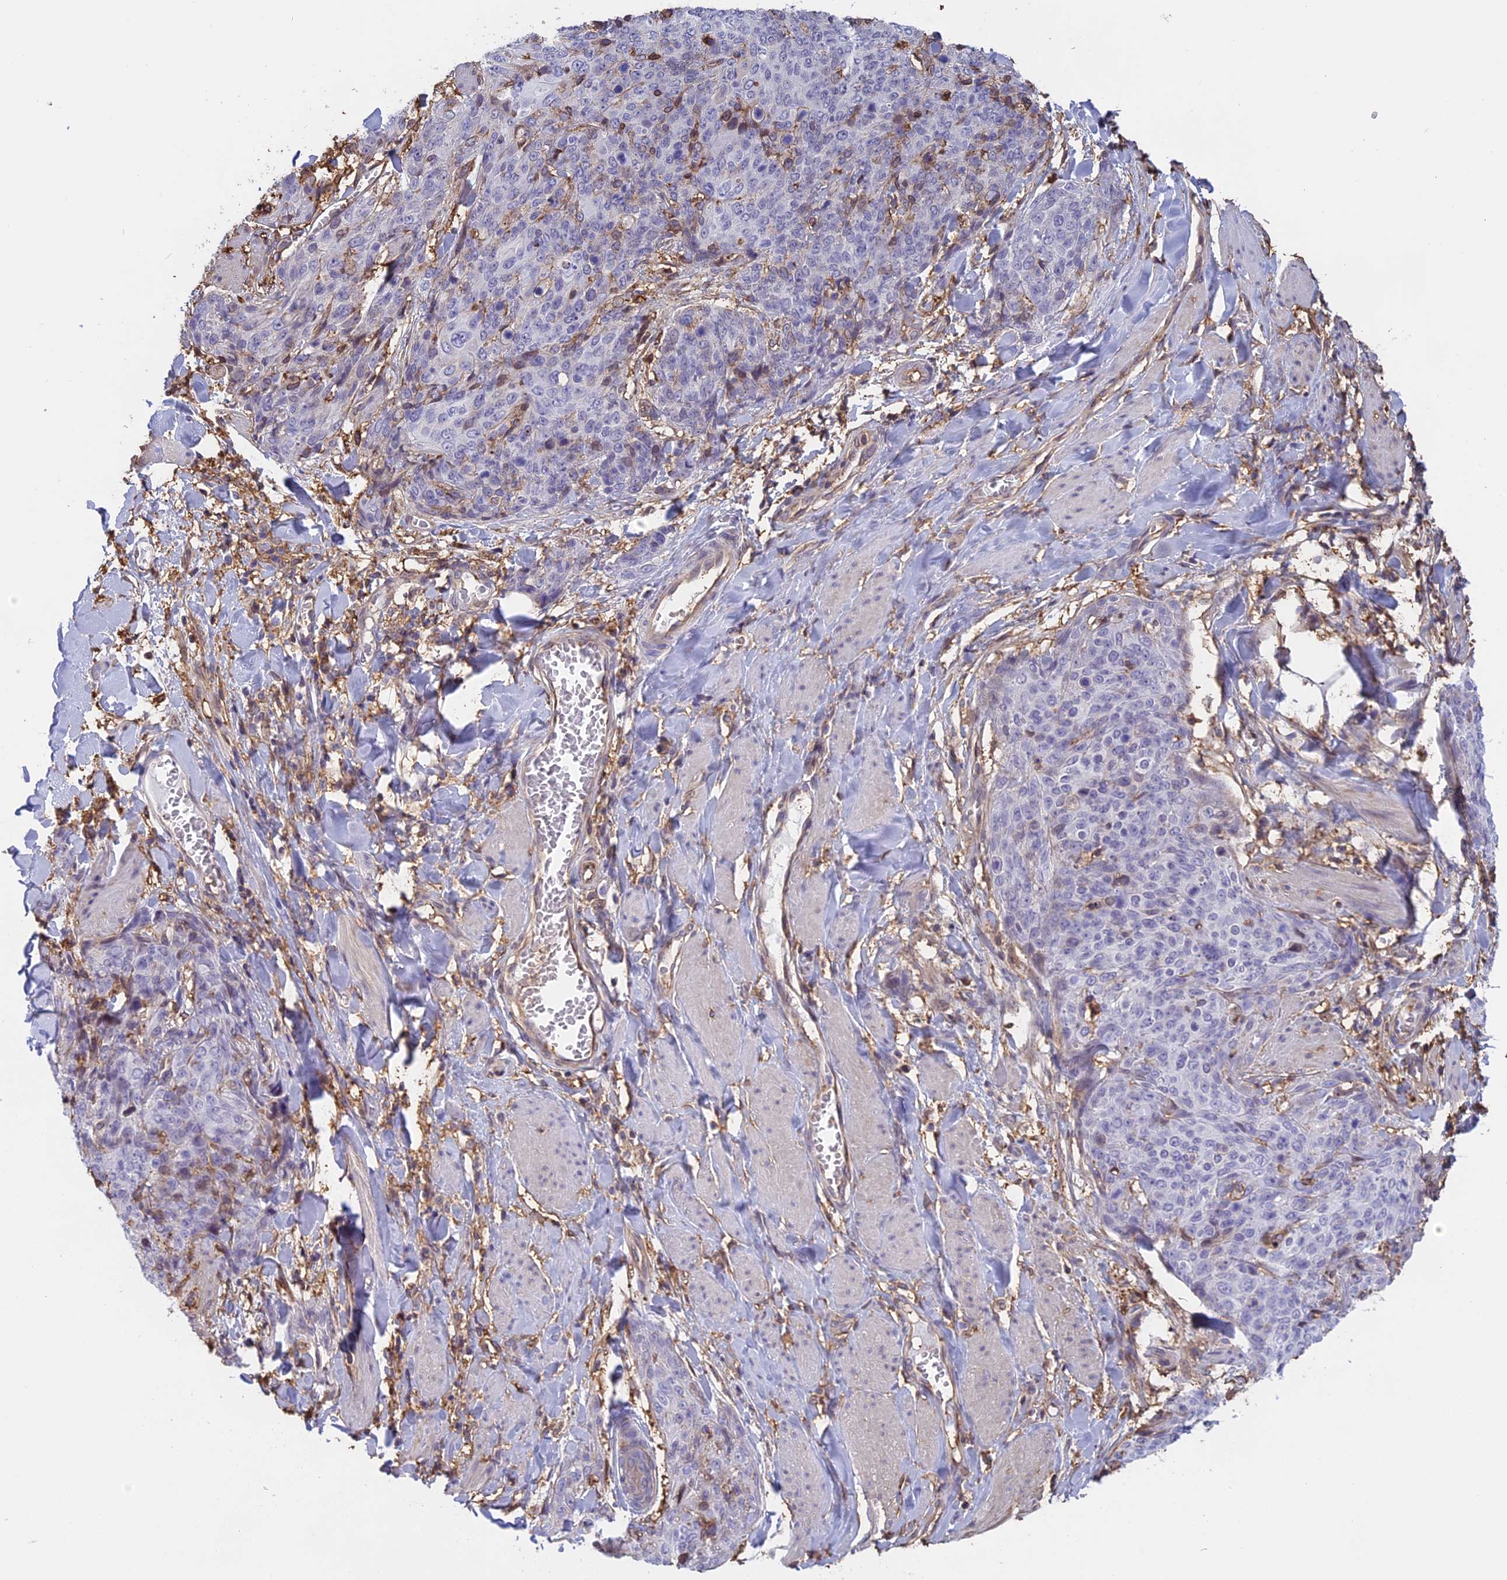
{"staining": {"intensity": "negative", "quantity": "none", "location": "none"}, "tissue": "skin cancer", "cell_type": "Tumor cells", "image_type": "cancer", "snomed": [{"axis": "morphology", "description": "Squamous cell carcinoma, NOS"}, {"axis": "topography", "description": "Skin"}, {"axis": "topography", "description": "Vulva"}], "caption": "Immunohistochemistry (IHC) micrograph of skin cancer stained for a protein (brown), which displays no expression in tumor cells.", "gene": "TMEM255B", "patient": {"sex": "female", "age": 85}}